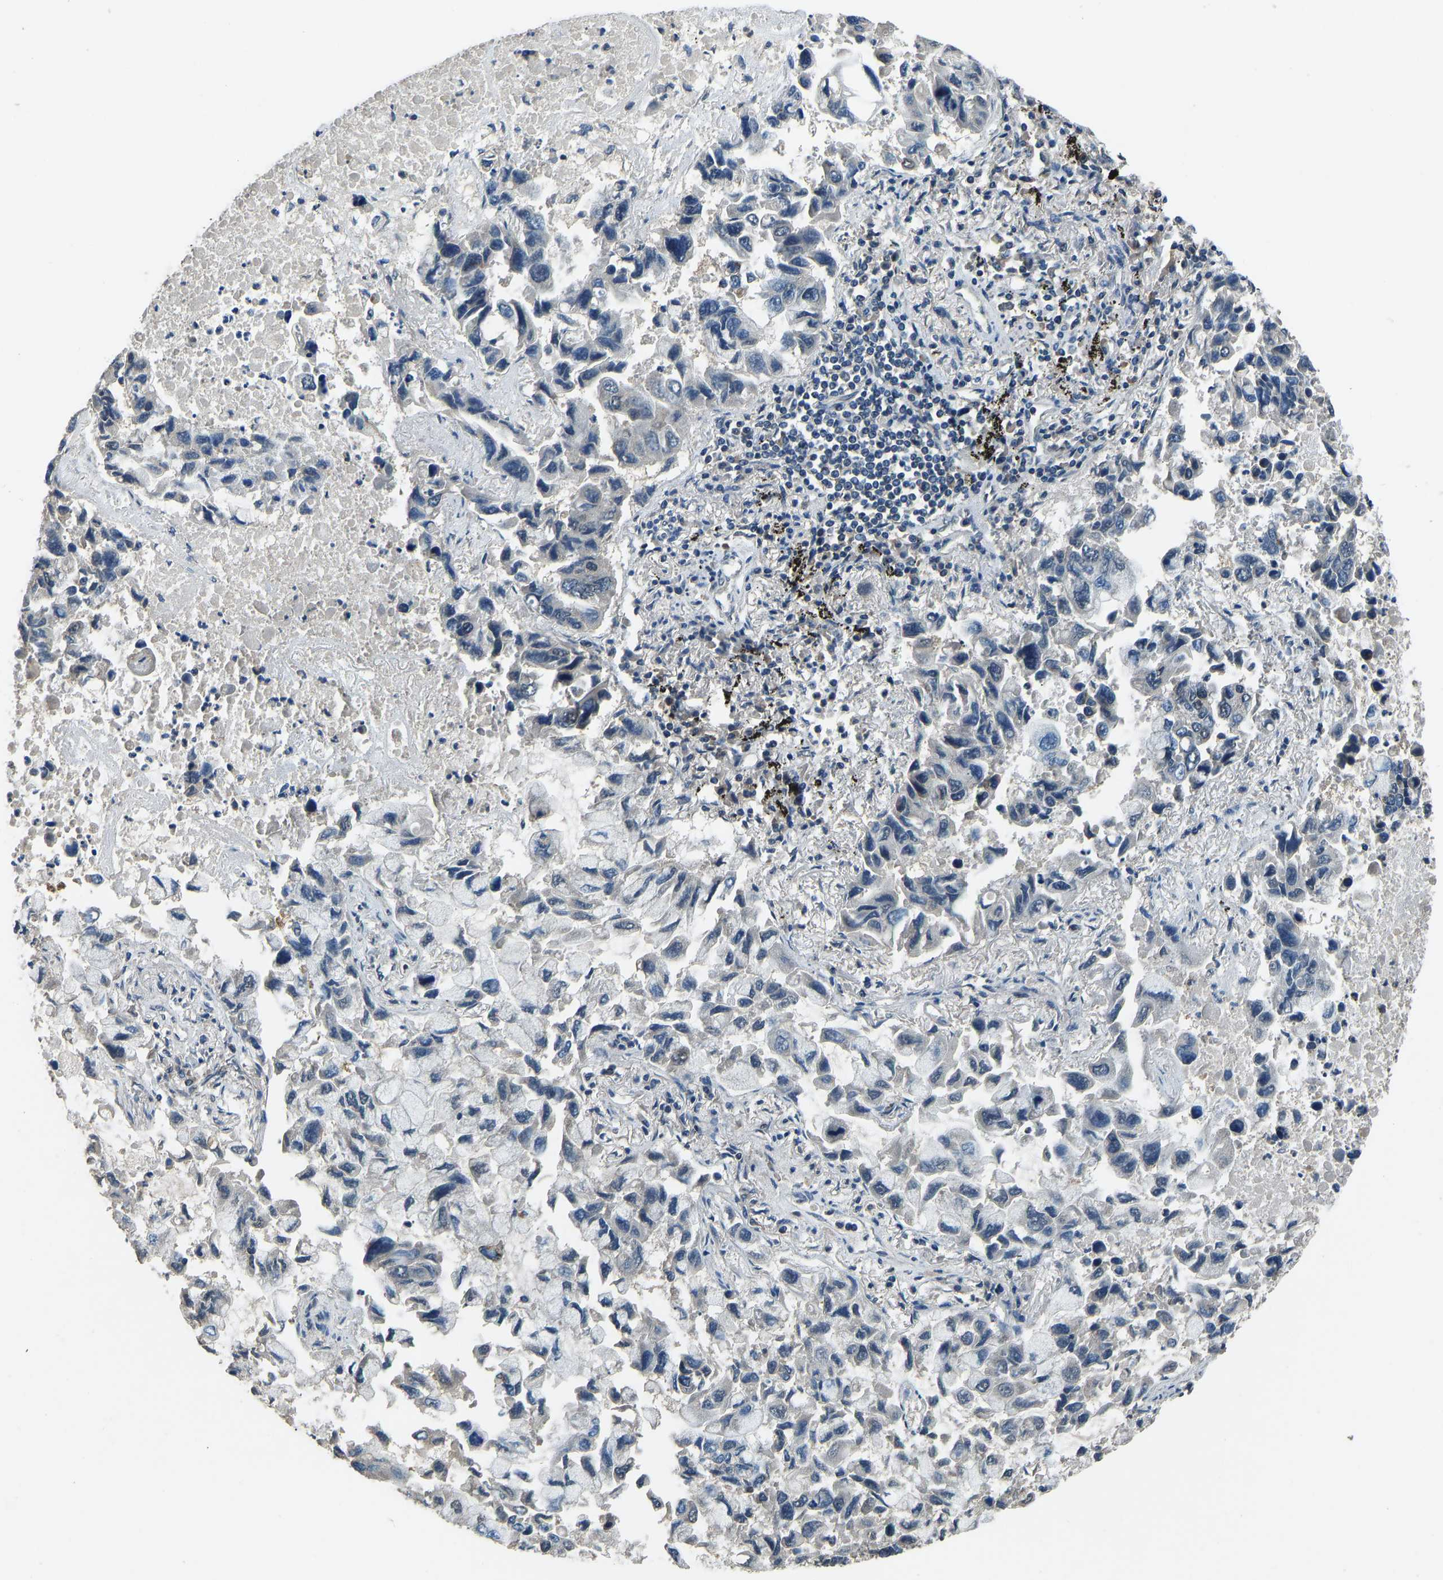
{"staining": {"intensity": "negative", "quantity": "none", "location": "none"}, "tissue": "lung cancer", "cell_type": "Tumor cells", "image_type": "cancer", "snomed": [{"axis": "morphology", "description": "Adenocarcinoma, NOS"}, {"axis": "topography", "description": "Lung"}], "caption": "High magnification brightfield microscopy of lung adenocarcinoma stained with DAB (brown) and counterstained with hematoxylin (blue): tumor cells show no significant staining. Brightfield microscopy of immunohistochemistry stained with DAB (3,3'-diaminobenzidine) (brown) and hematoxylin (blue), captured at high magnification.", "gene": "TOX4", "patient": {"sex": "male", "age": 64}}